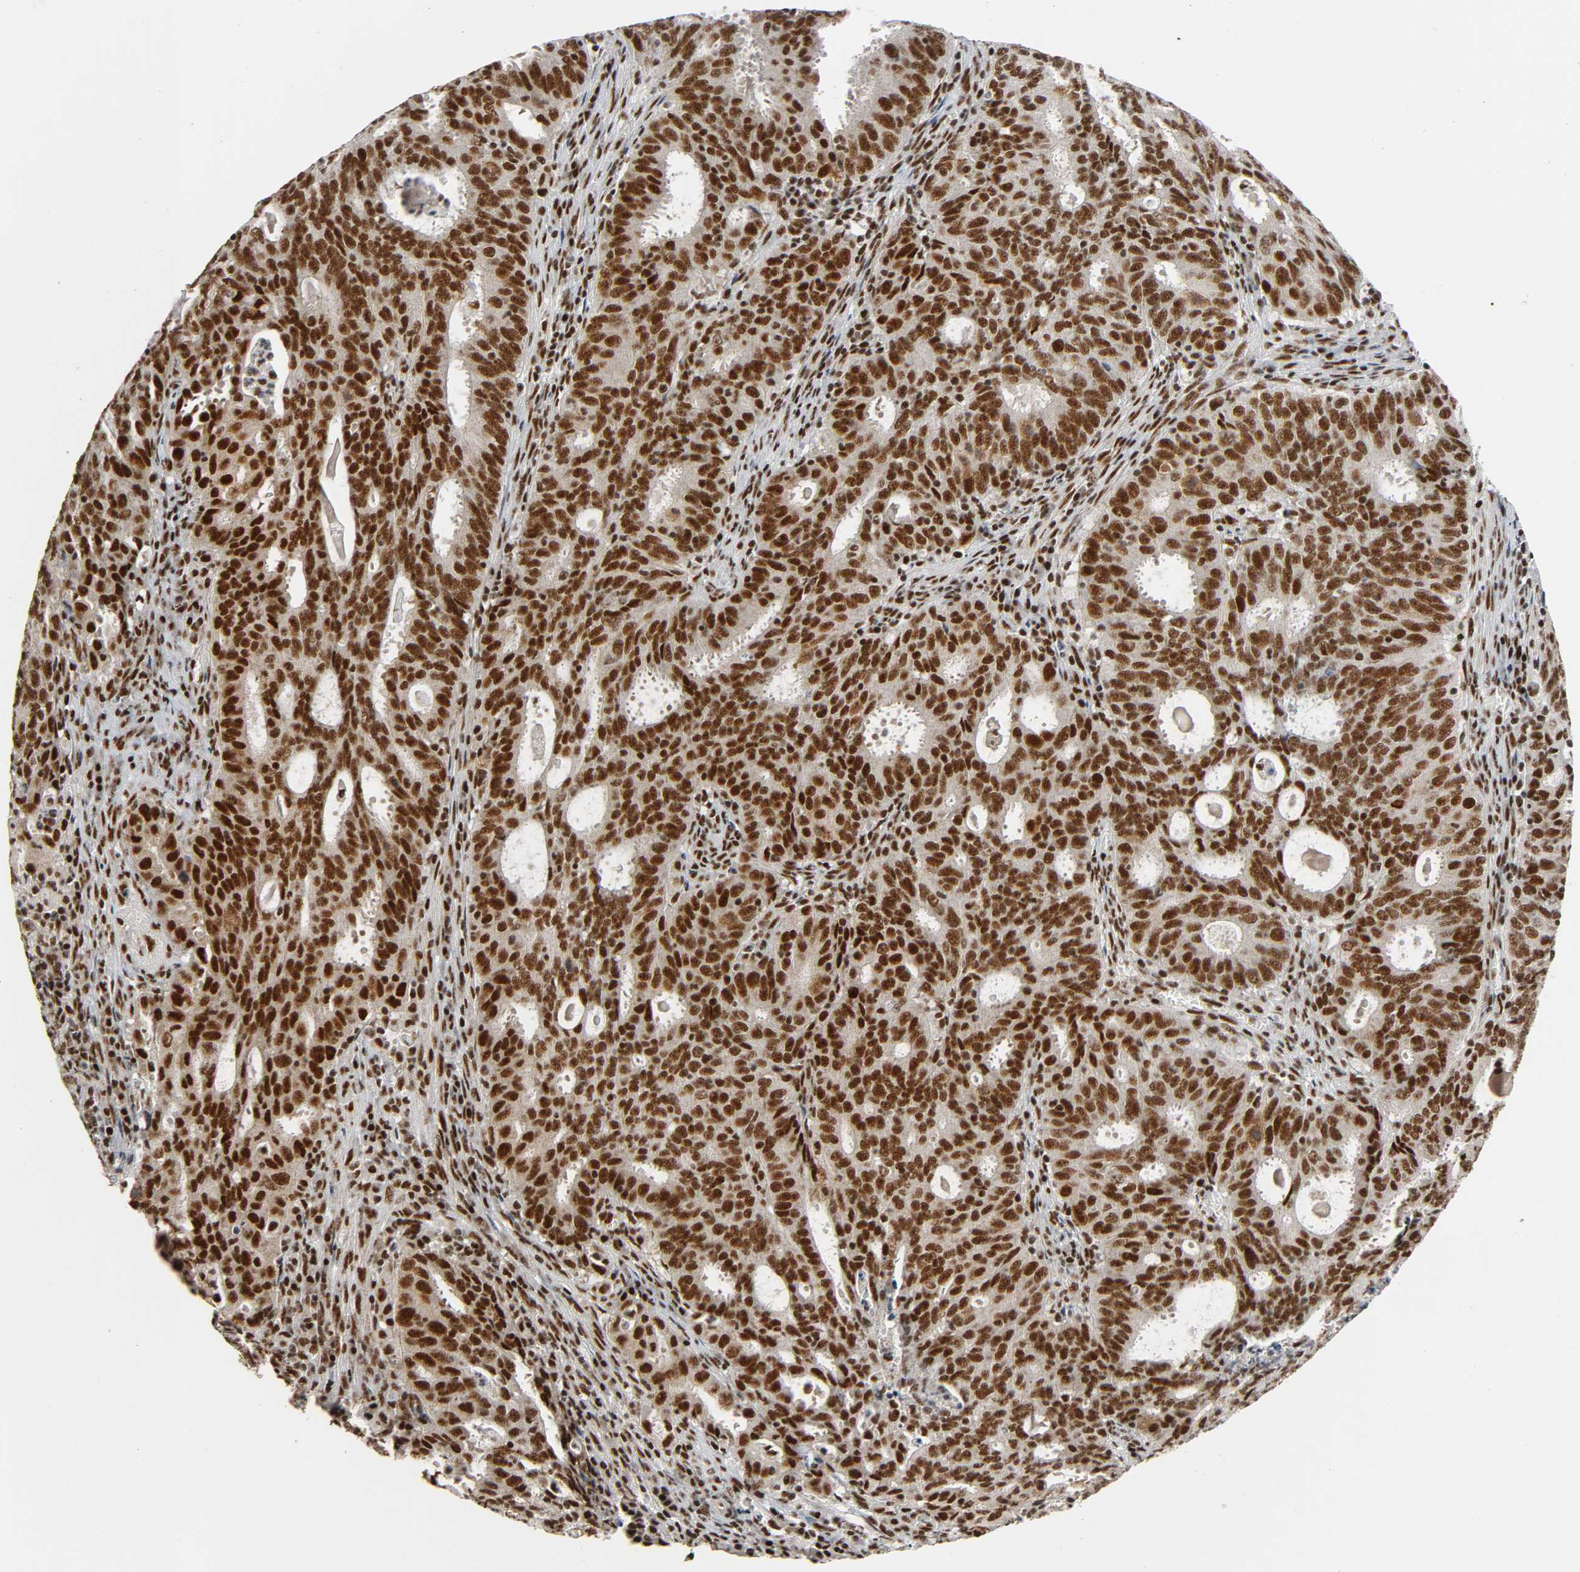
{"staining": {"intensity": "strong", "quantity": ">75%", "location": "nuclear"}, "tissue": "cervical cancer", "cell_type": "Tumor cells", "image_type": "cancer", "snomed": [{"axis": "morphology", "description": "Adenocarcinoma, NOS"}, {"axis": "topography", "description": "Cervix"}], "caption": "Immunohistochemical staining of cervical cancer demonstrates strong nuclear protein expression in approximately >75% of tumor cells.", "gene": "CDK9", "patient": {"sex": "female", "age": 44}}